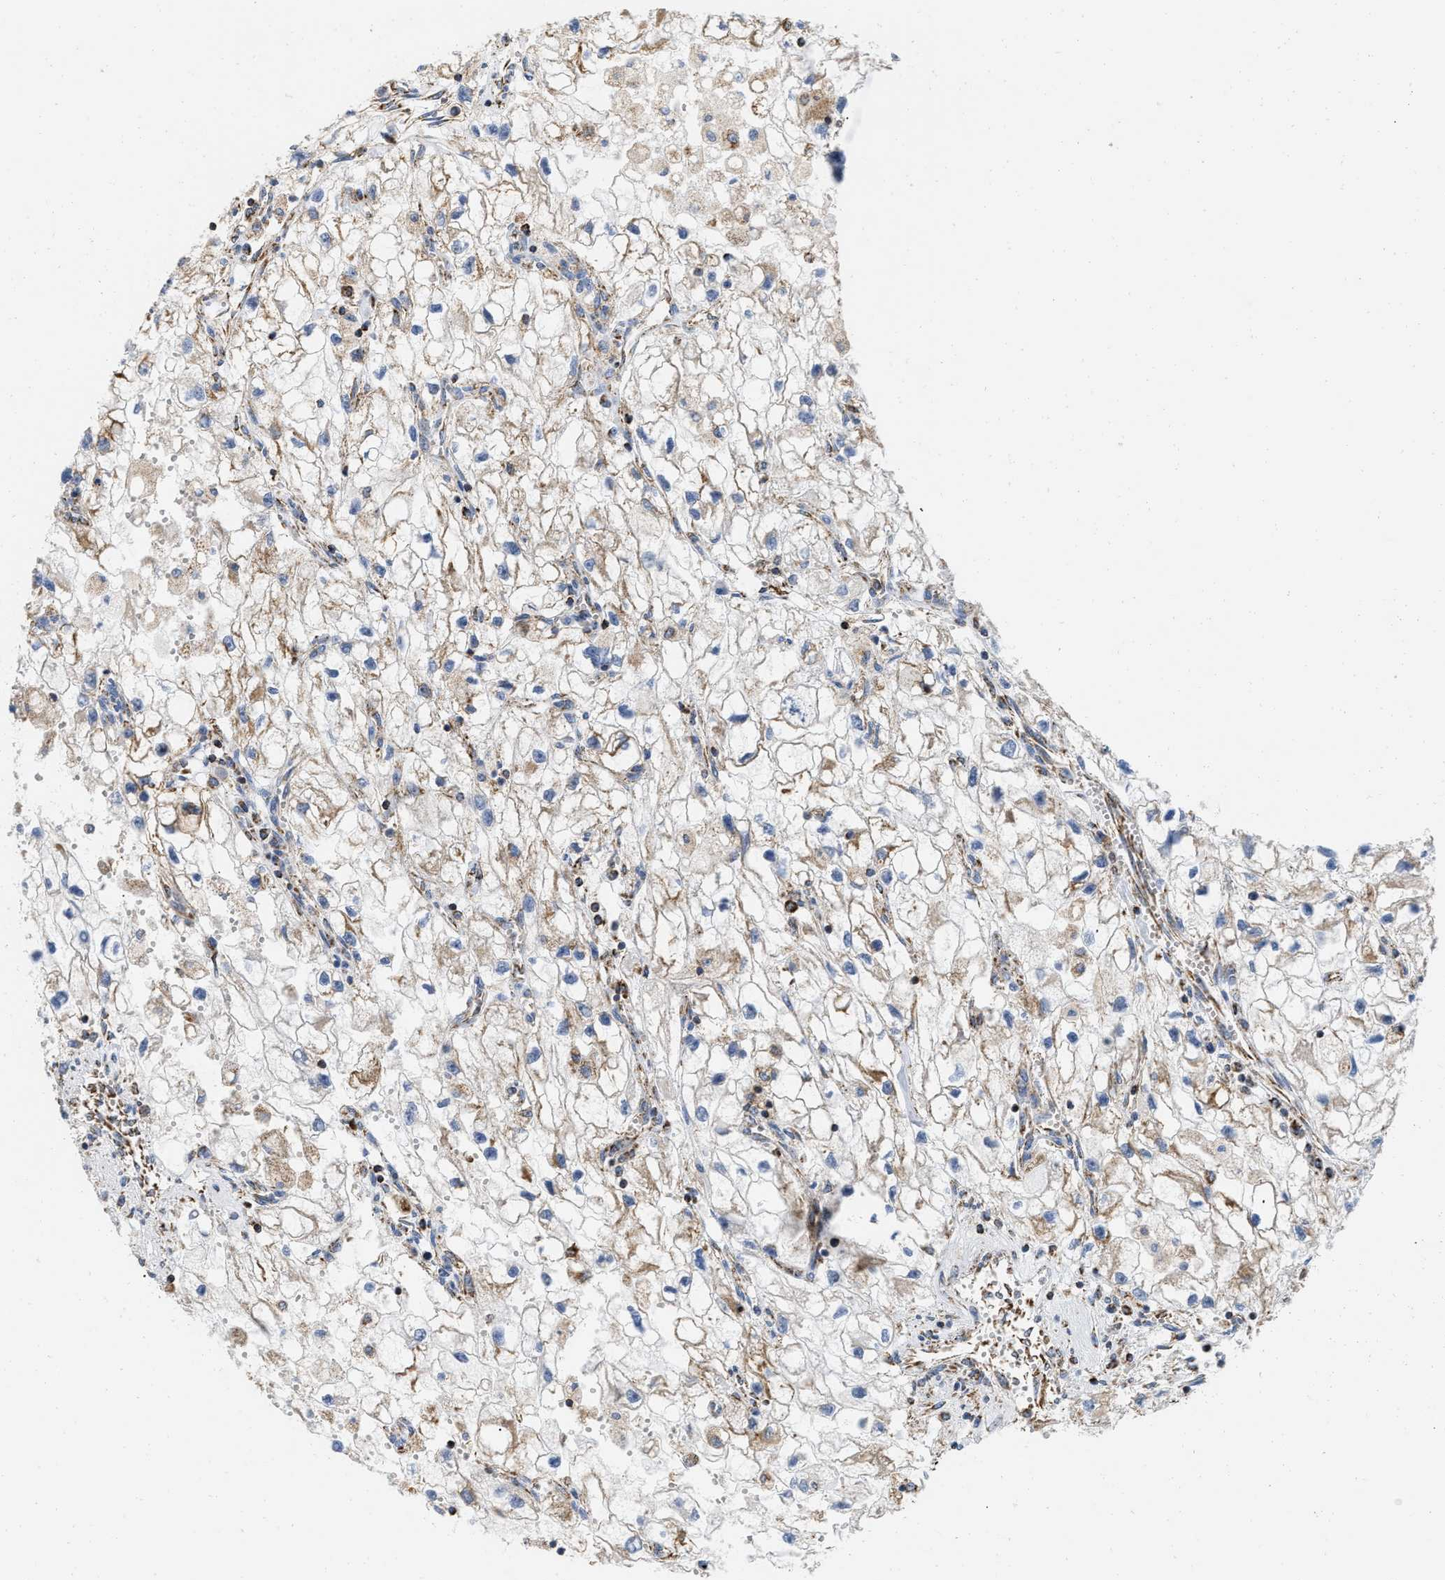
{"staining": {"intensity": "moderate", "quantity": "25%-75%", "location": "cytoplasmic/membranous"}, "tissue": "renal cancer", "cell_type": "Tumor cells", "image_type": "cancer", "snomed": [{"axis": "morphology", "description": "Adenocarcinoma, NOS"}, {"axis": "topography", "description": "Kidney"}], "caption": "Renal cancer (adenocarcinoma) stained for a protein (brown) exhibits moderate cytoplasmic/membranous positive staining in about 25%-75% of tumor cells.", "gene": "GRB10", "patient": {"sex": "female", "age": 70}}